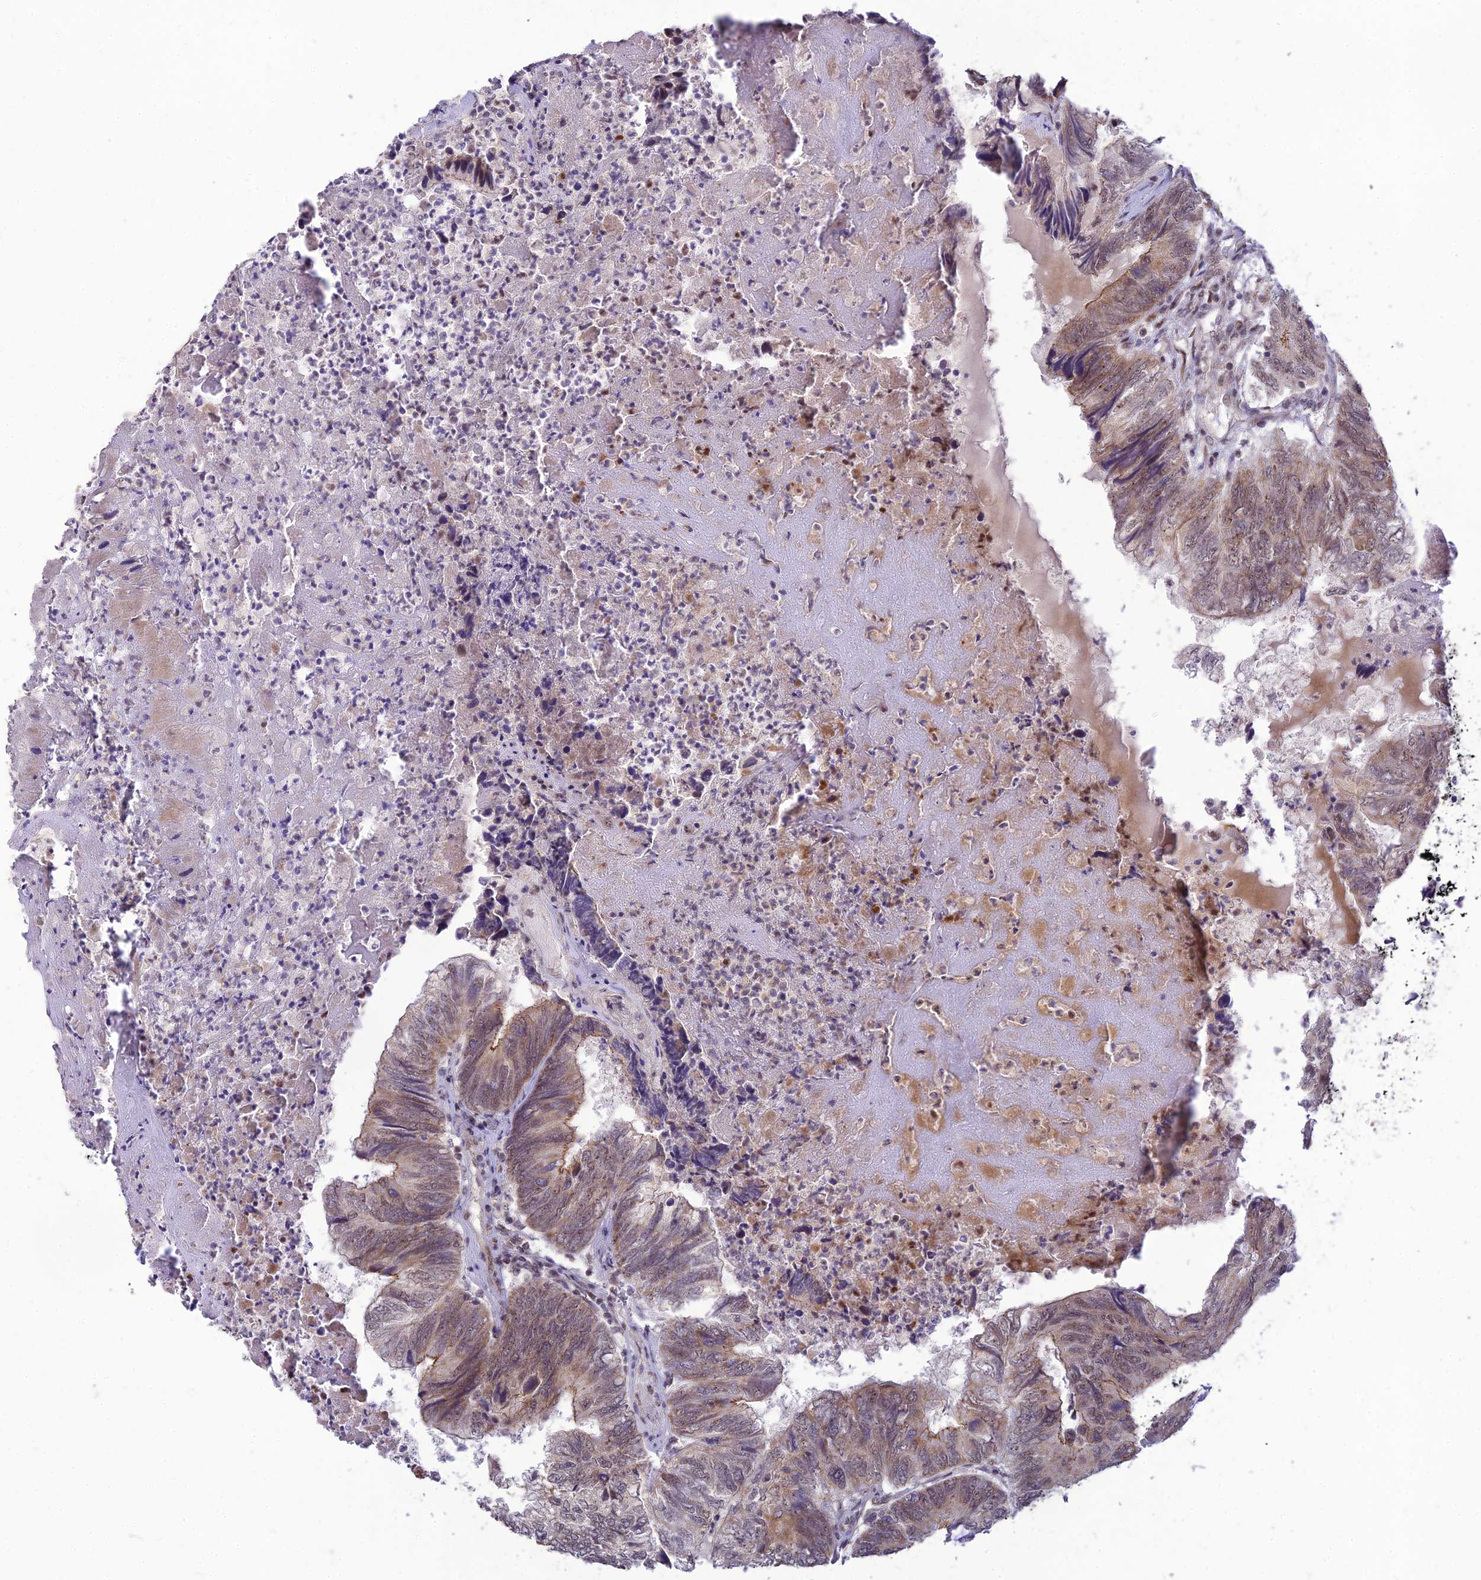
{"staining": {"intensity": "moderate", "quantity": ">75%", "location": "cytoplasmic/membranous,nuclear"}, "tissue": "colorectal cancer", "cell_type": "Tumor cells", "image_type": "cancer", "snomed": [{"axis": "morphology", "description": "Adenocarcinoma, NOS"}, {"axis": "topography", "description": "Colon"}], "caption": "Tumor cells demonstrate medium levels of moderate cytoplasmic/membranous and nuclear positivity in approximately >75% of cells in human adenocarcinoma (colorectal). Ihc stains the protein in brown and the nuclei are stained blue.", "gene": "MICOS13", "patient": {"sex": "female", "age": 67}}